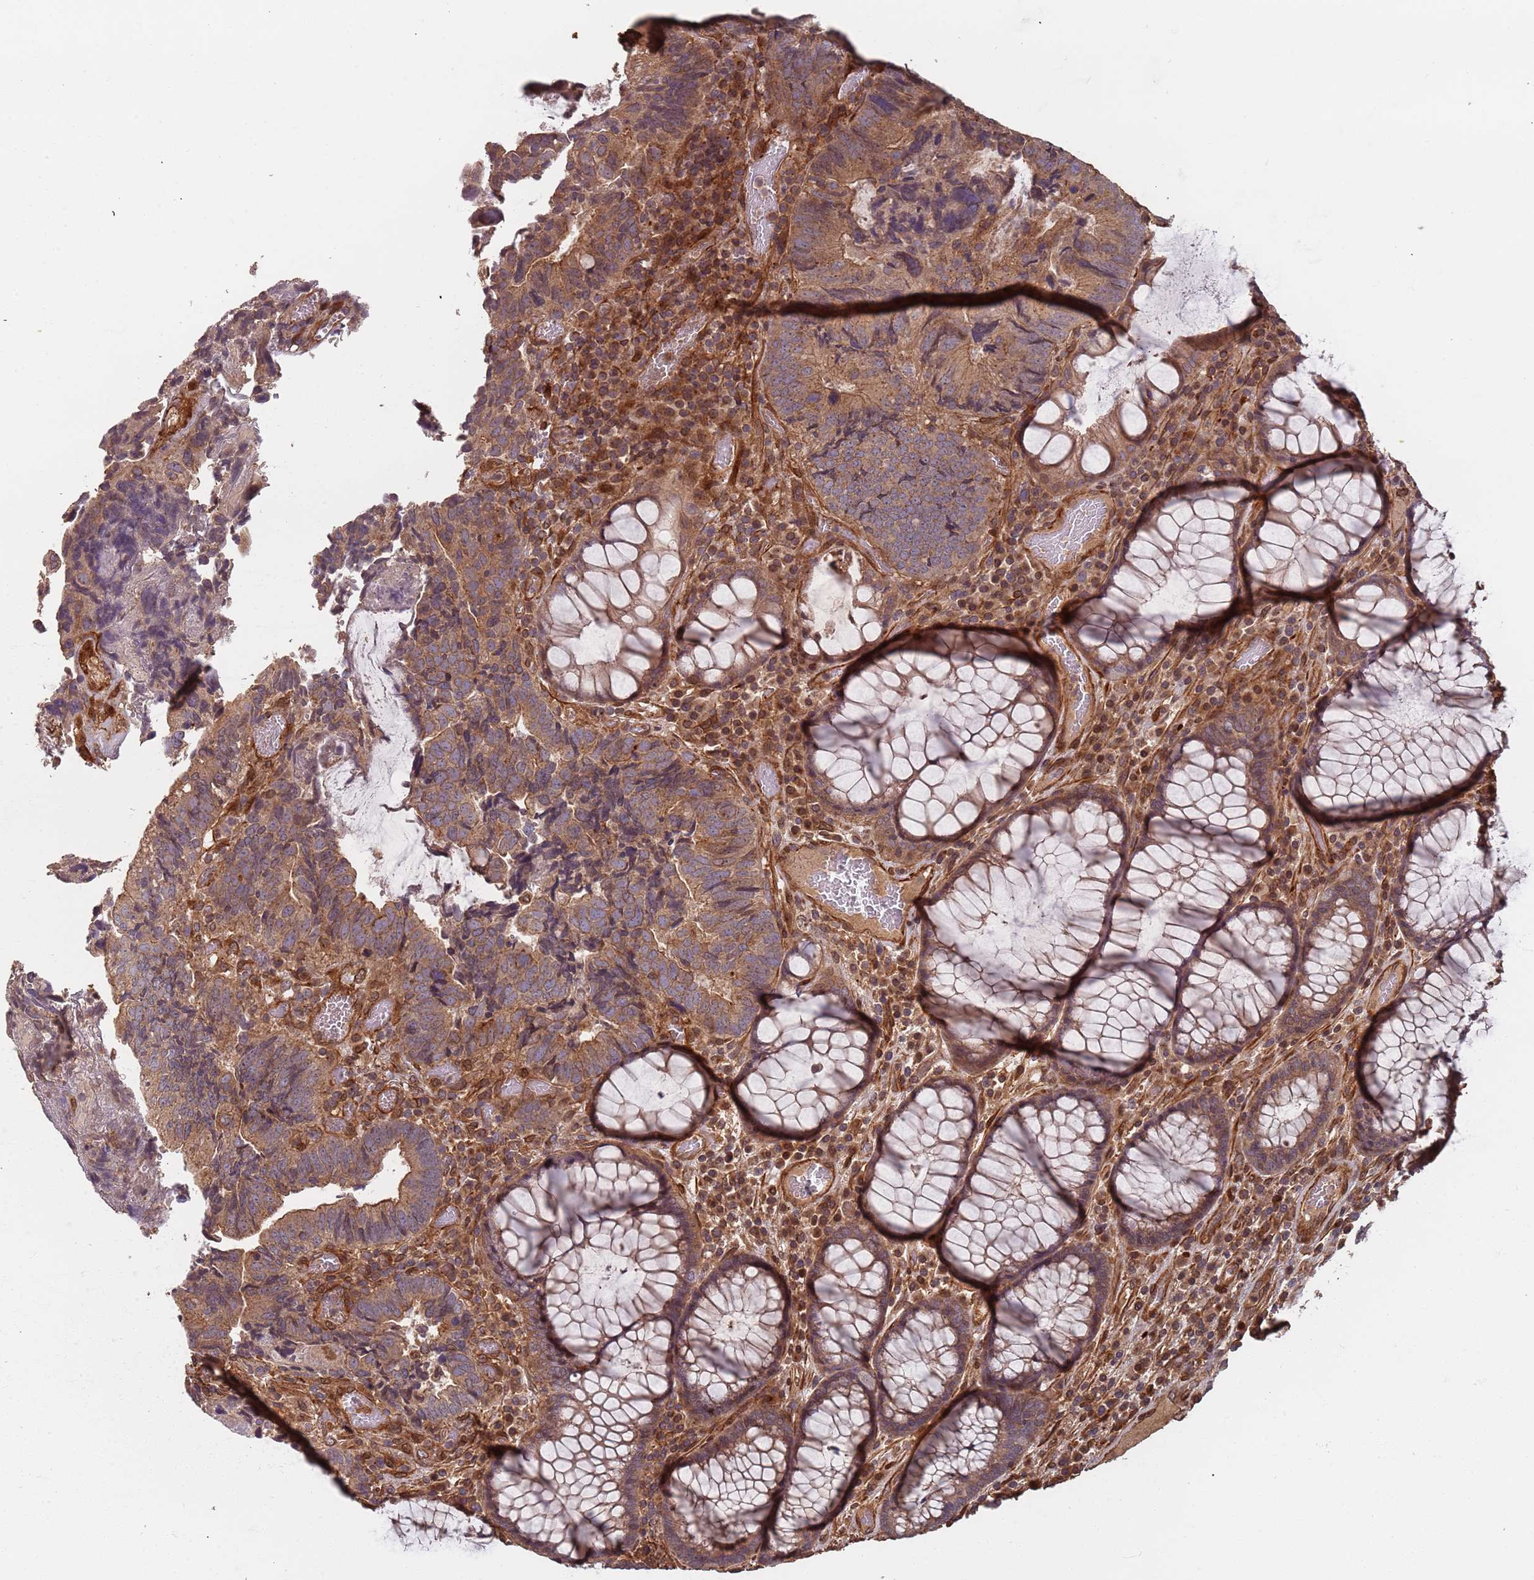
{"staining": {"intensity": "moderate", "quantity": ">75%", "location": "cytoplasmic/membranous"}, "tissue": "colorectal cancer", "cell_type": "Tumor cells", "image_type": "cancer", "snomed": [{"axis": "morphology", "description": "Adenocarcinoma, NOS"}, {"axis": "topography", "description": "Colon"}], "caption": "High-magnification brightfield microscopy of colorectal adenocarcinoma stained with DAB (brown) and counterstained with hematoxylin (blue). tumor cells exhibit moderate cytoplasmic/membranous positivity is identified in approximately>75% of cells.", "gene": "SDCCAG8", "patient": {"sex": "female", "age": 67}}